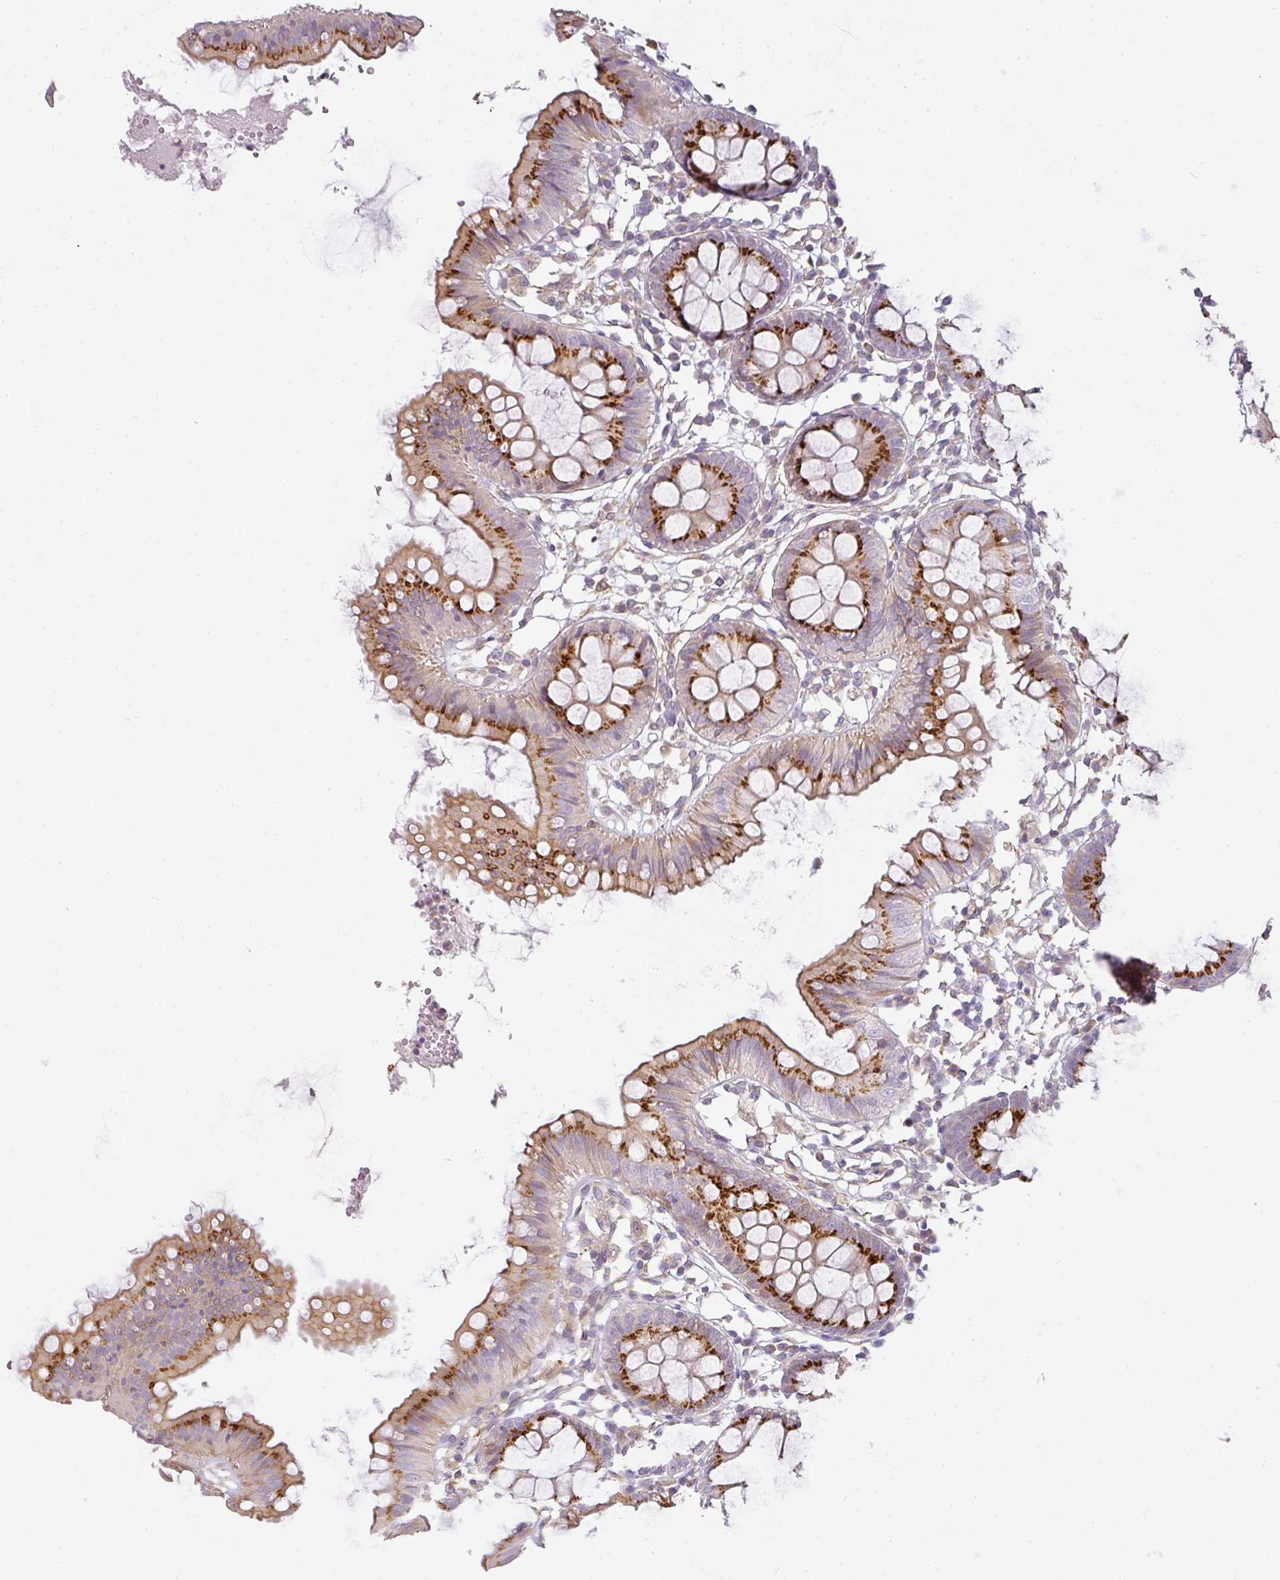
{"staining": {"intensity": "moderate", "quantity": "25%-75%", "location": "cytoplasmic/membranous"}, "tissue": "colon", "cell_type": "Endothelial cells", "image_type": "normal", "snomed": [{"axis": "morphology", "description": "Normal tissue, NOS"}, {"axis": "topography", "description": "Colon"}], "caption": "Immunohistochemical staining of normal human colon reveals 25%-75% levels of moderate cytoplasmic/membranous protein positivity in approximately 25%-75% of endothelial cells.", "gene": "ATP8B2", "patient": {"sex": "female", "age": 84}}